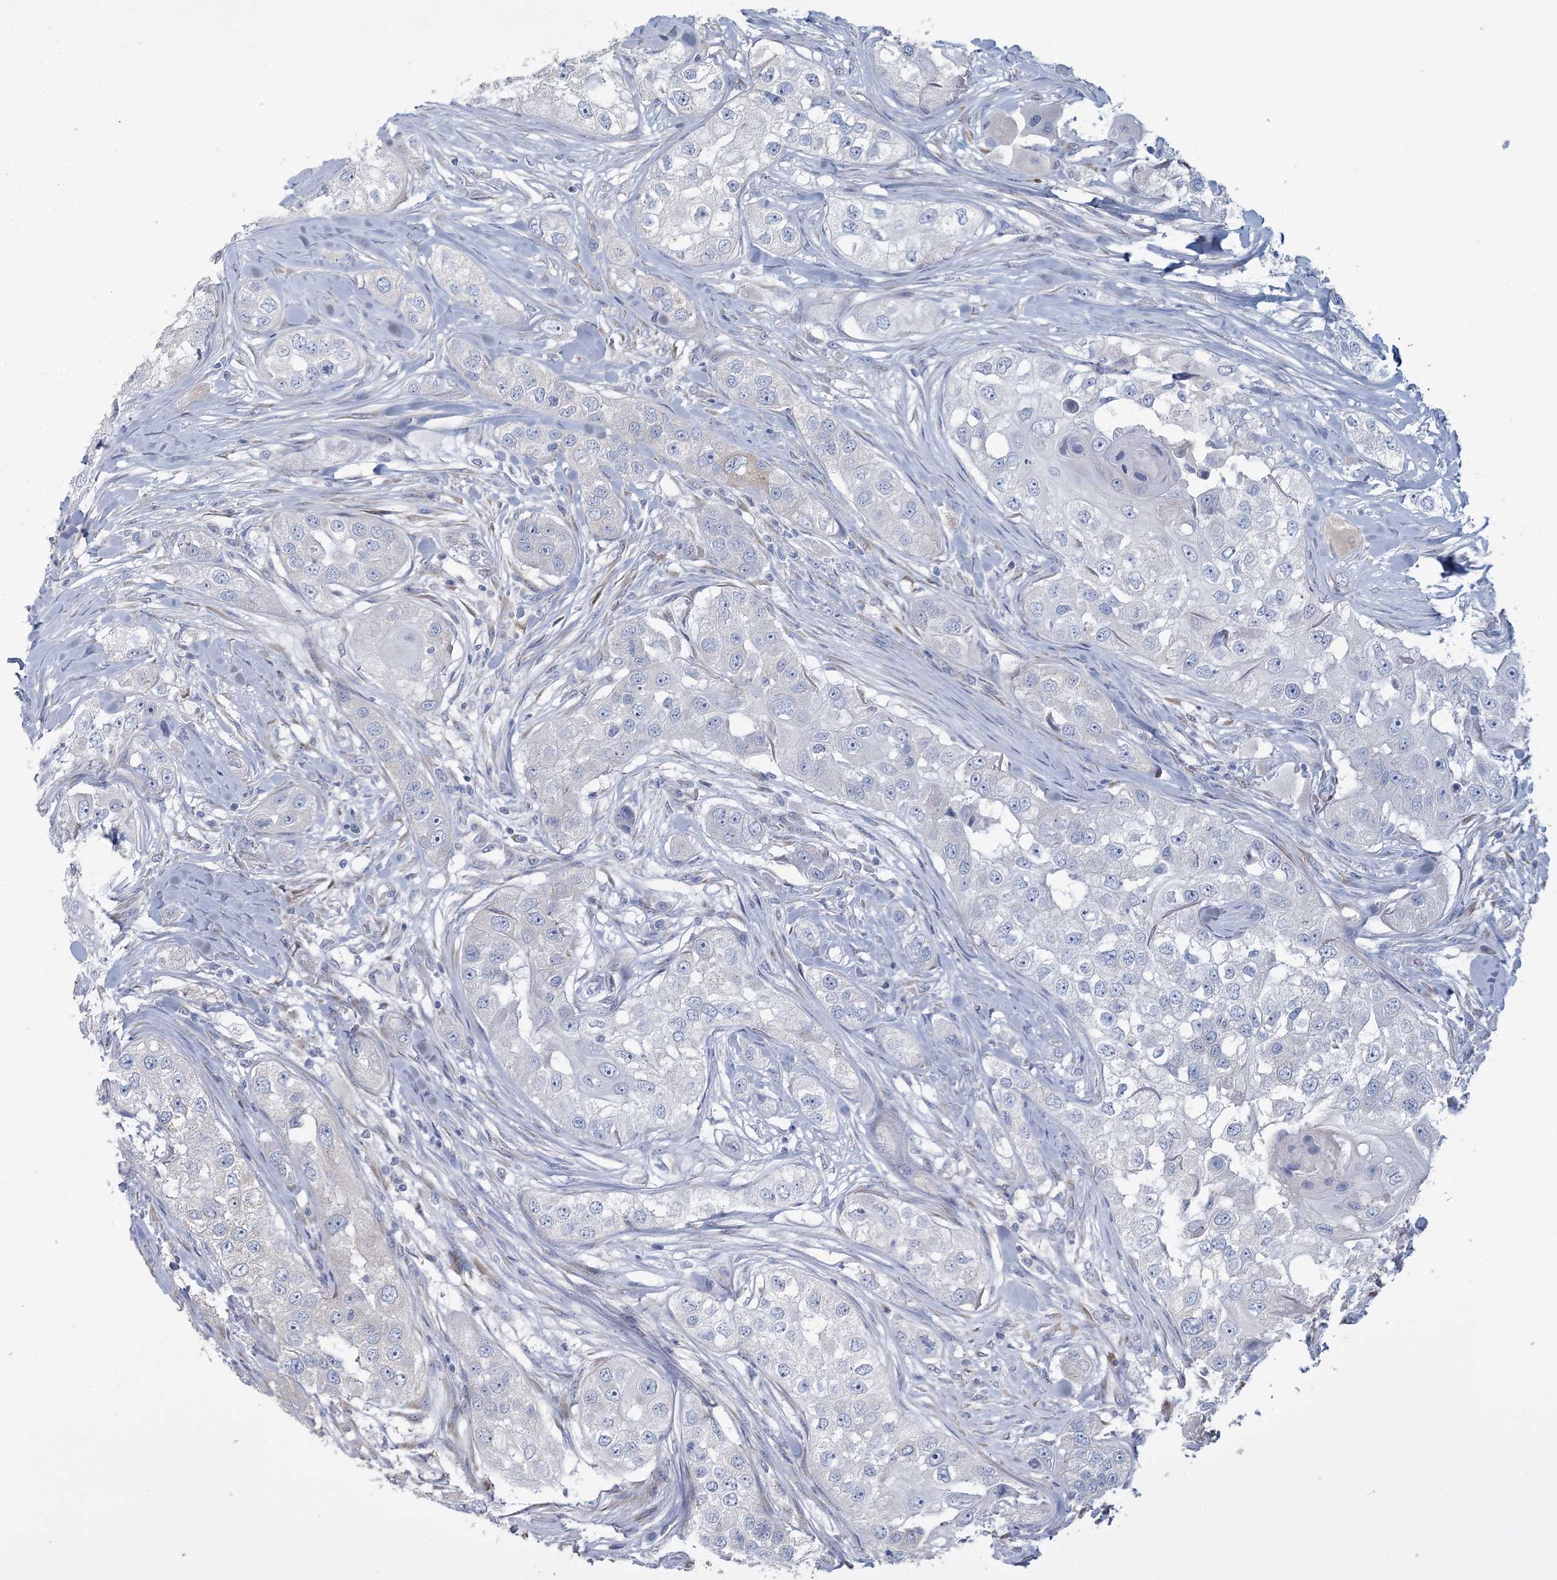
{"staining": {"intensity": "negative", "quantity": "none", "location": "none"}, "tissue": "head and neck cancer", "cell_type": "Tumor cells", "image_type": "cancer", "snomed": [{"axis": "morphology", "description": "Normal tissue, NOS"}, {"axis": "morphology", "description": "Squamous cell carcinoma, NOS"}, {"axis": "topography", "description": "Skeletal muscle"}, {"axis": "topography", "description": "Head-Neck"}], "caption": "Head and neck cancer was stained to show a protein in brown. There is no significant expression in tumor cells.", "gene": "CMBL", "patient": {"sex": "male", "age": 51}}